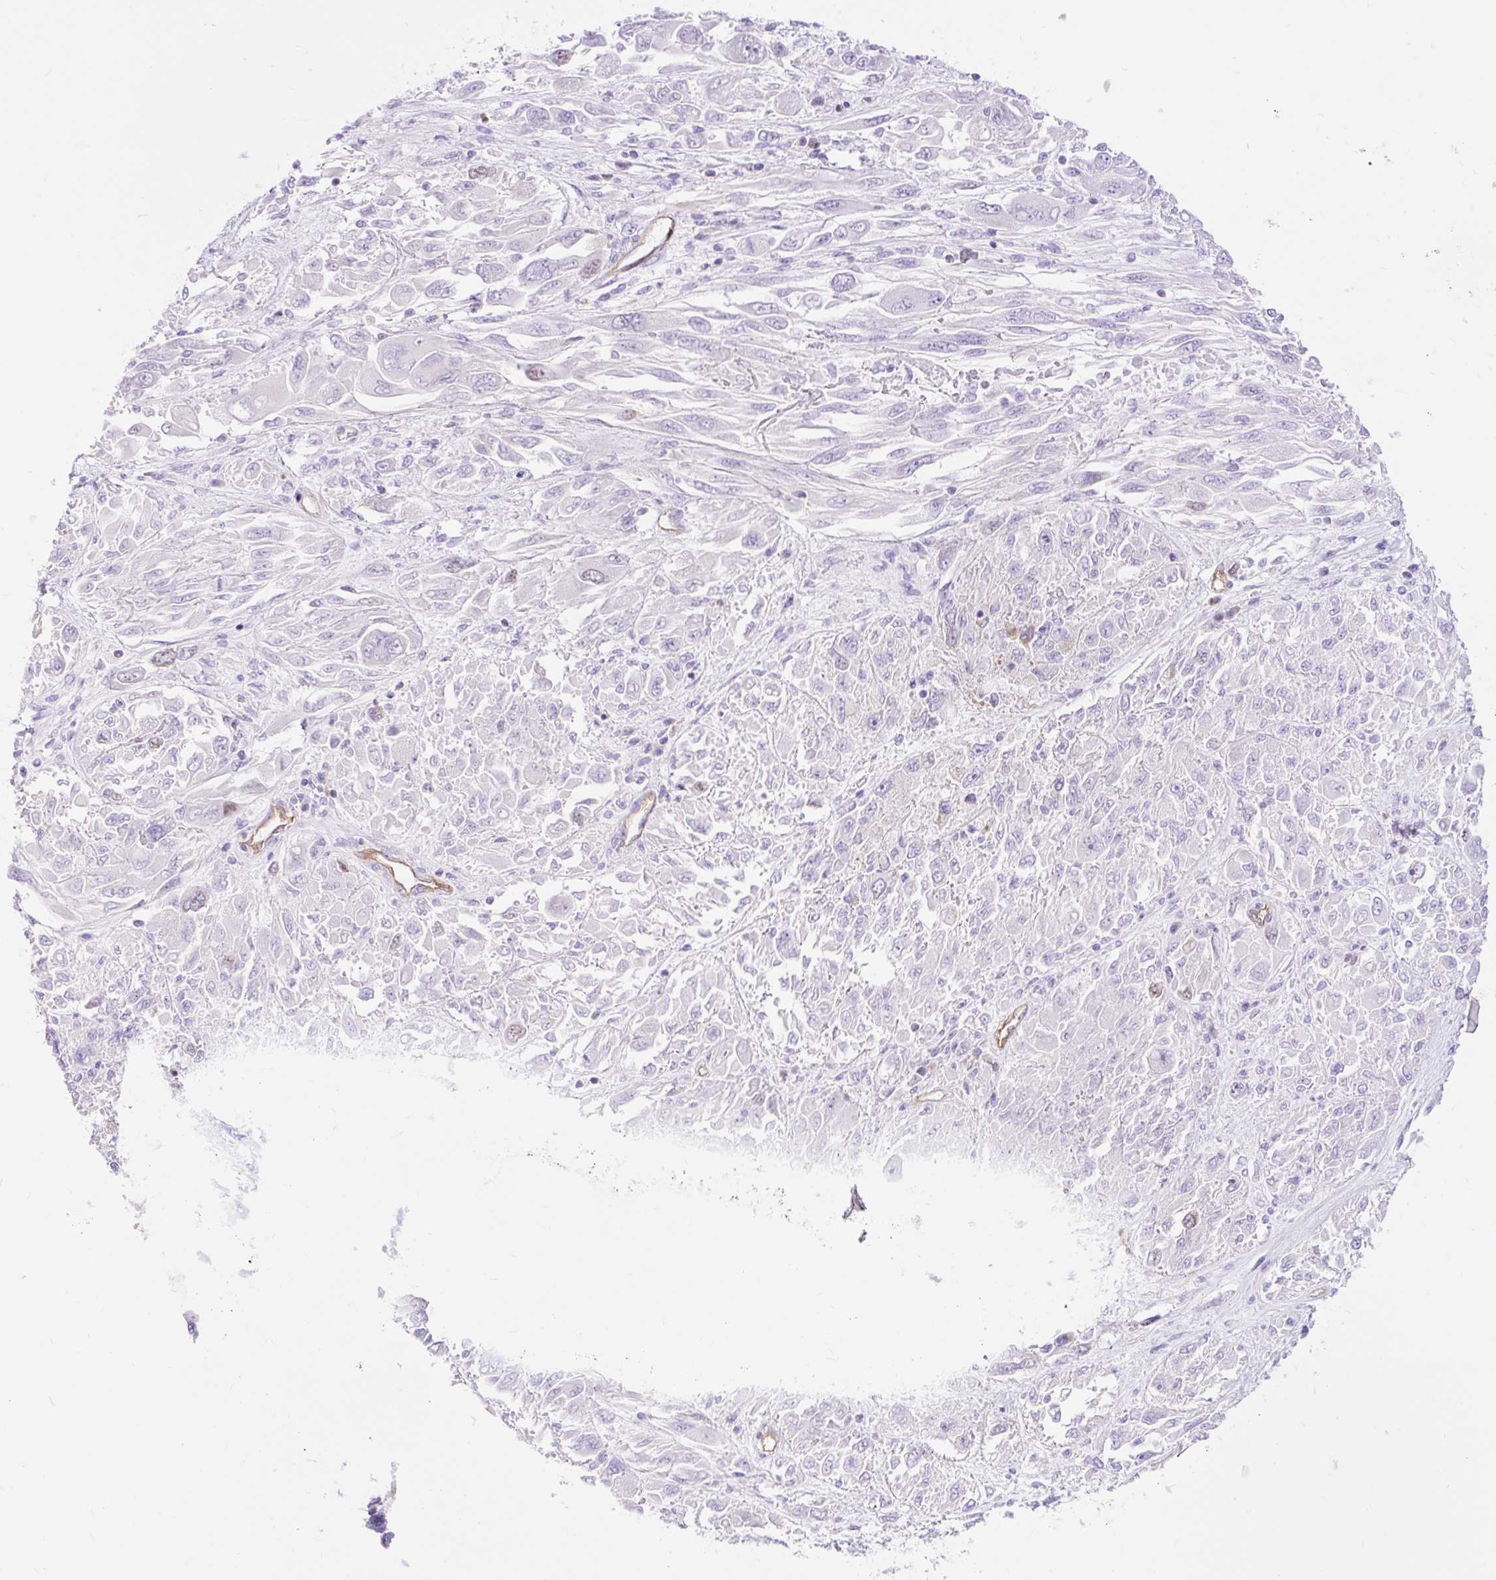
{"staining": {"intensity": "negative", "quantity": "none", "location": "none"}, "tissue": "melanoma", "cell_type": "Tumor cells", "image_type": "cancer", "snomed": [{"axis": "morphology", "description": "Malignant melanoma, NOS"}, {"axis": "topography", "description": "Skin"}], "caption": "Human melanoma stained for a protein using IHC displays no positivity in tumor cells.", "gene": "HIP1R", "patient": {"sex": "female", "age": 91}}